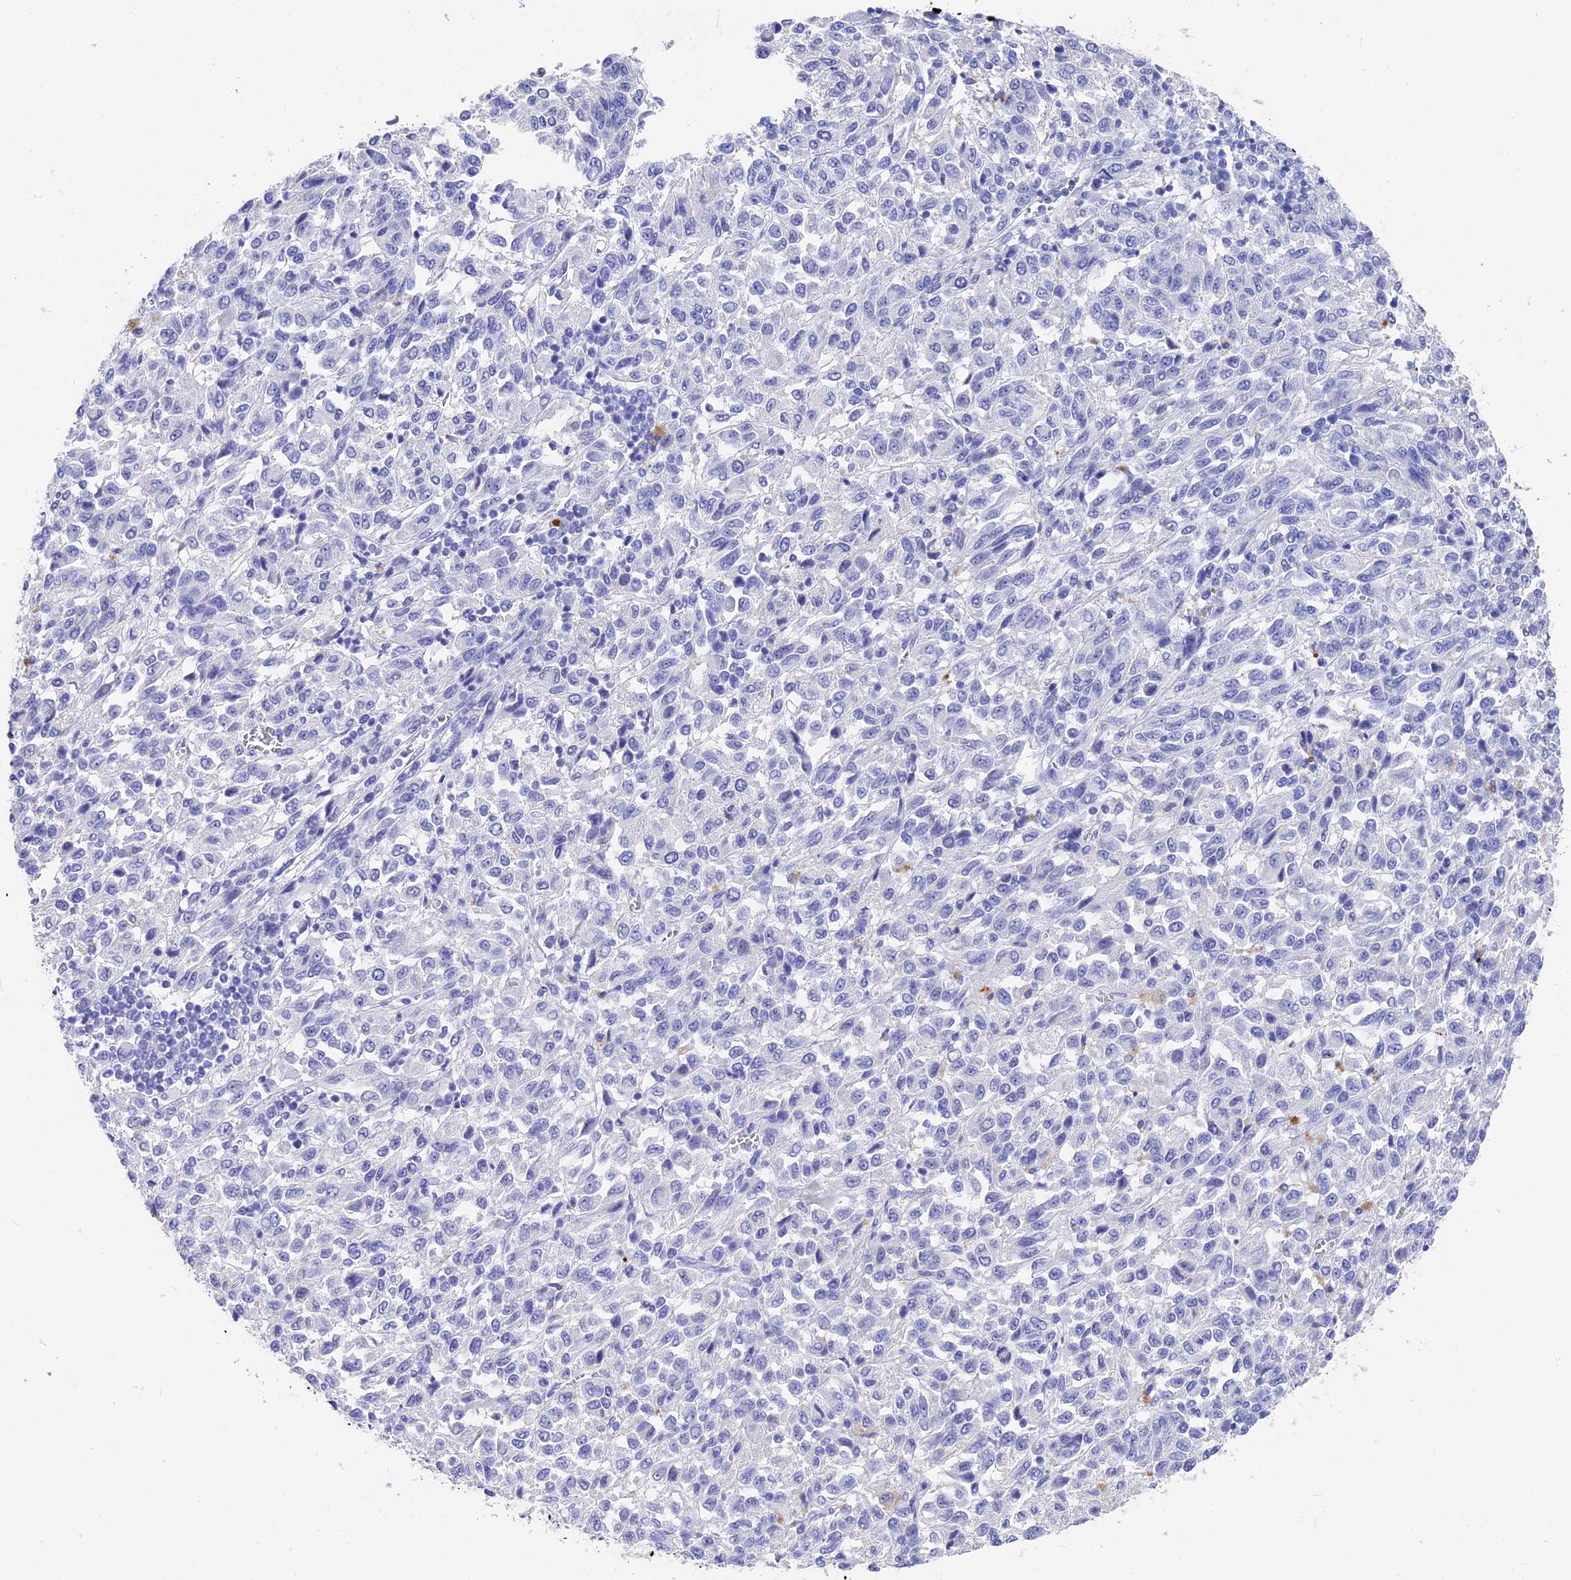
{"staining": {"intensity": "negative", "quantity": "none", "location": "none"}, "tissue": "melanoma", "cell_type": "Tumor cells", "image_type": "cancer", "snomed": [{"axis": "morphology", "description": "Malignant melanoma, Metastatic site"}, {"axis": "topography", "description": "Lung"}], "caption": "There is no significant positivity in tumor cells of melanoma. The staining is performed using DAB (3,3'-diaminobenzidine) brown chromogen with nuclei counter-stained in using hematoxylin.", "gene": "VPS33B", "patient": {"sex": "male", "age": 64}}